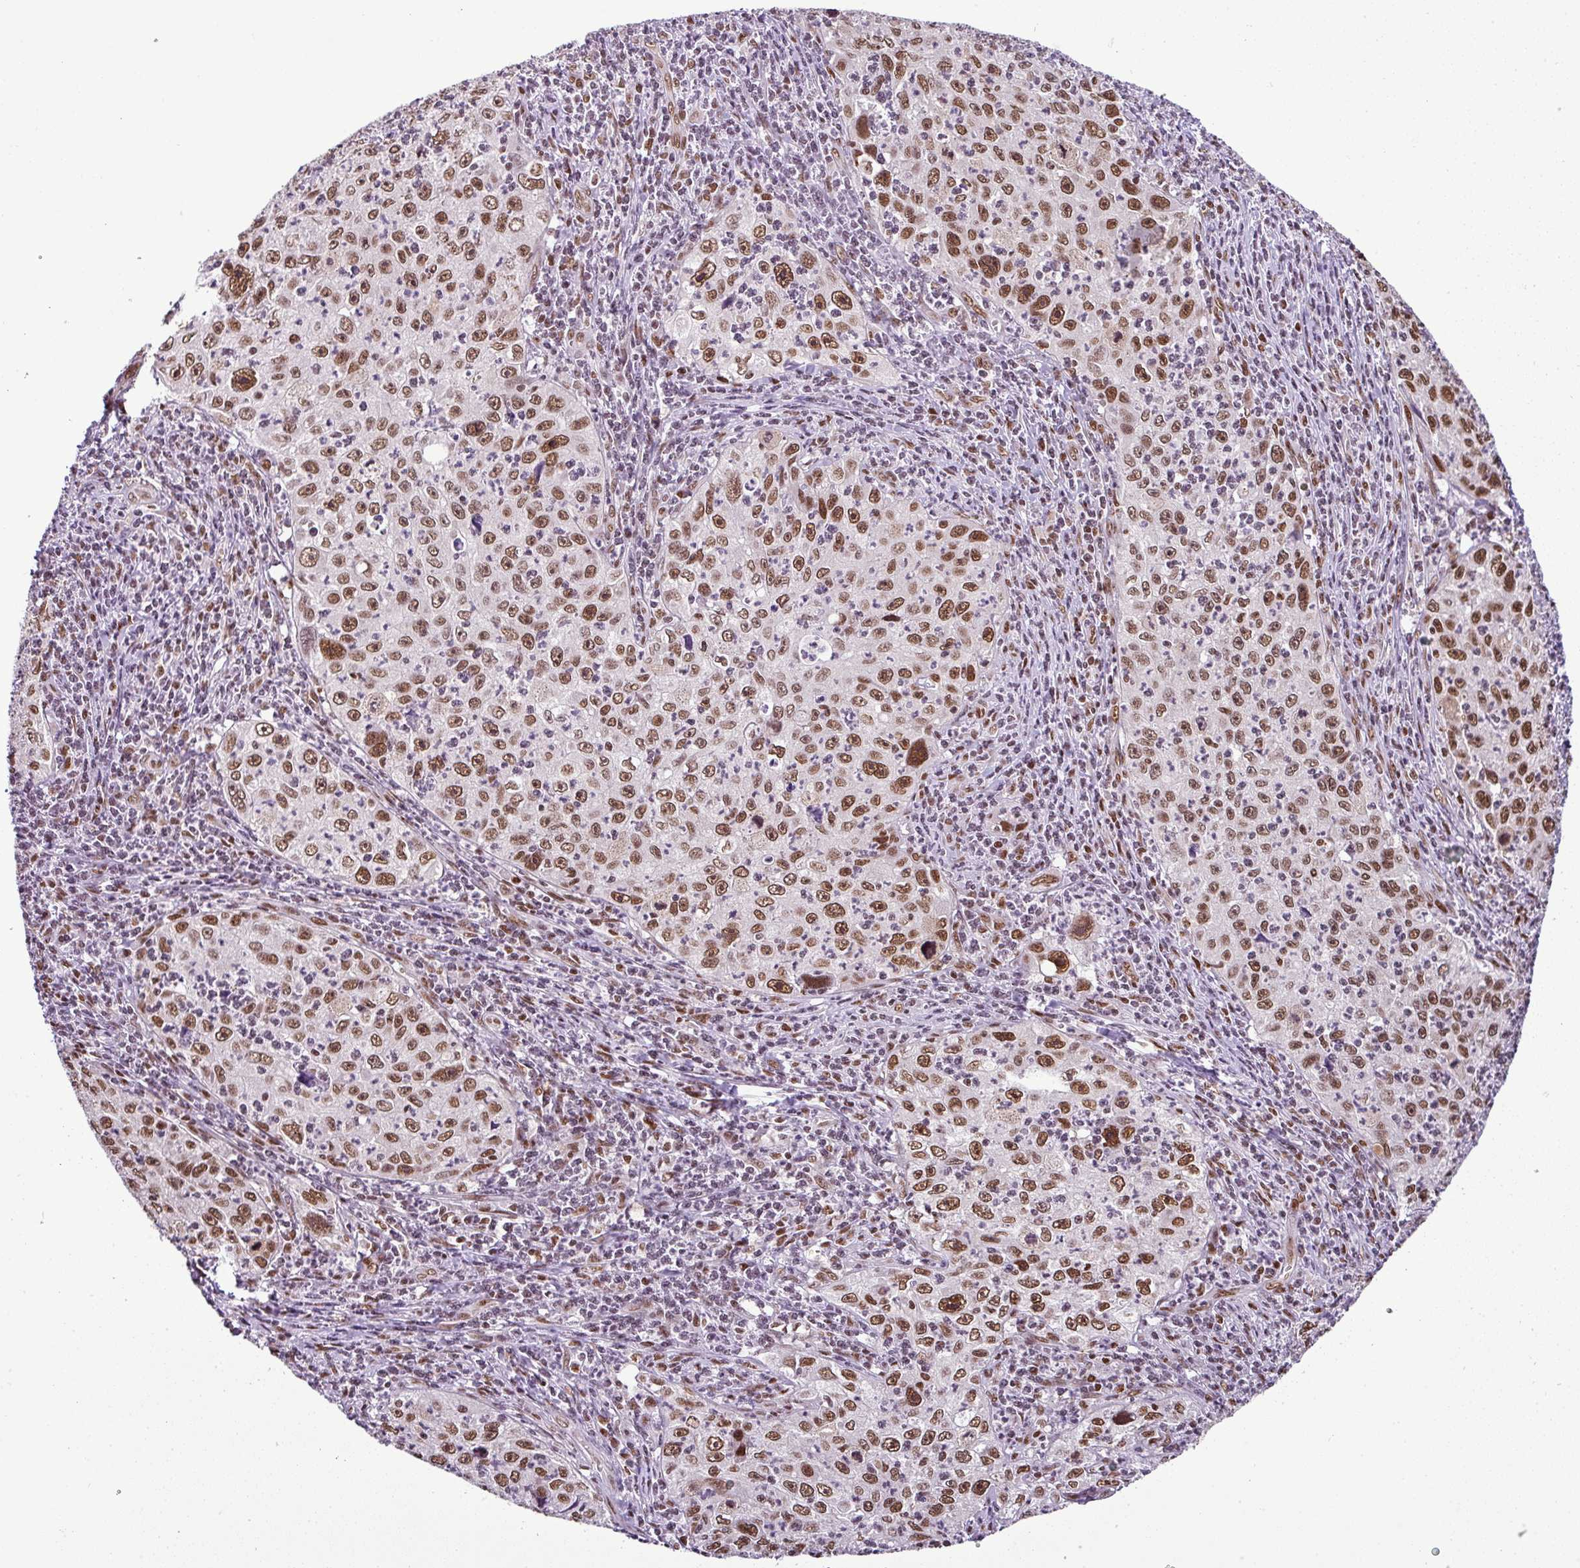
{"staining": {"intensity": "moderate", "quantity": ">75%", "location": "nuclear"}, "tissue": "cervical cancer", "cell_type": "Tumor cells", "image_type": "cancer", "snomed": [{"axis": "morphology", "description": "Squamous cell carcinoma, NOS"}, {"axis": "topography", "description": "Cervix"}], "caption": "IHC micrograph of neoplastic tissue: human cervical cancer (squamous cell carcinoma) stained using IHC demonstrates medium levels of moderate protein expression localized specifically in the nuclear of tumor cells, appearing as a nuclear brown color.", "gene": "PGAP4", "patient": {"sex": "female", "age": 30}}